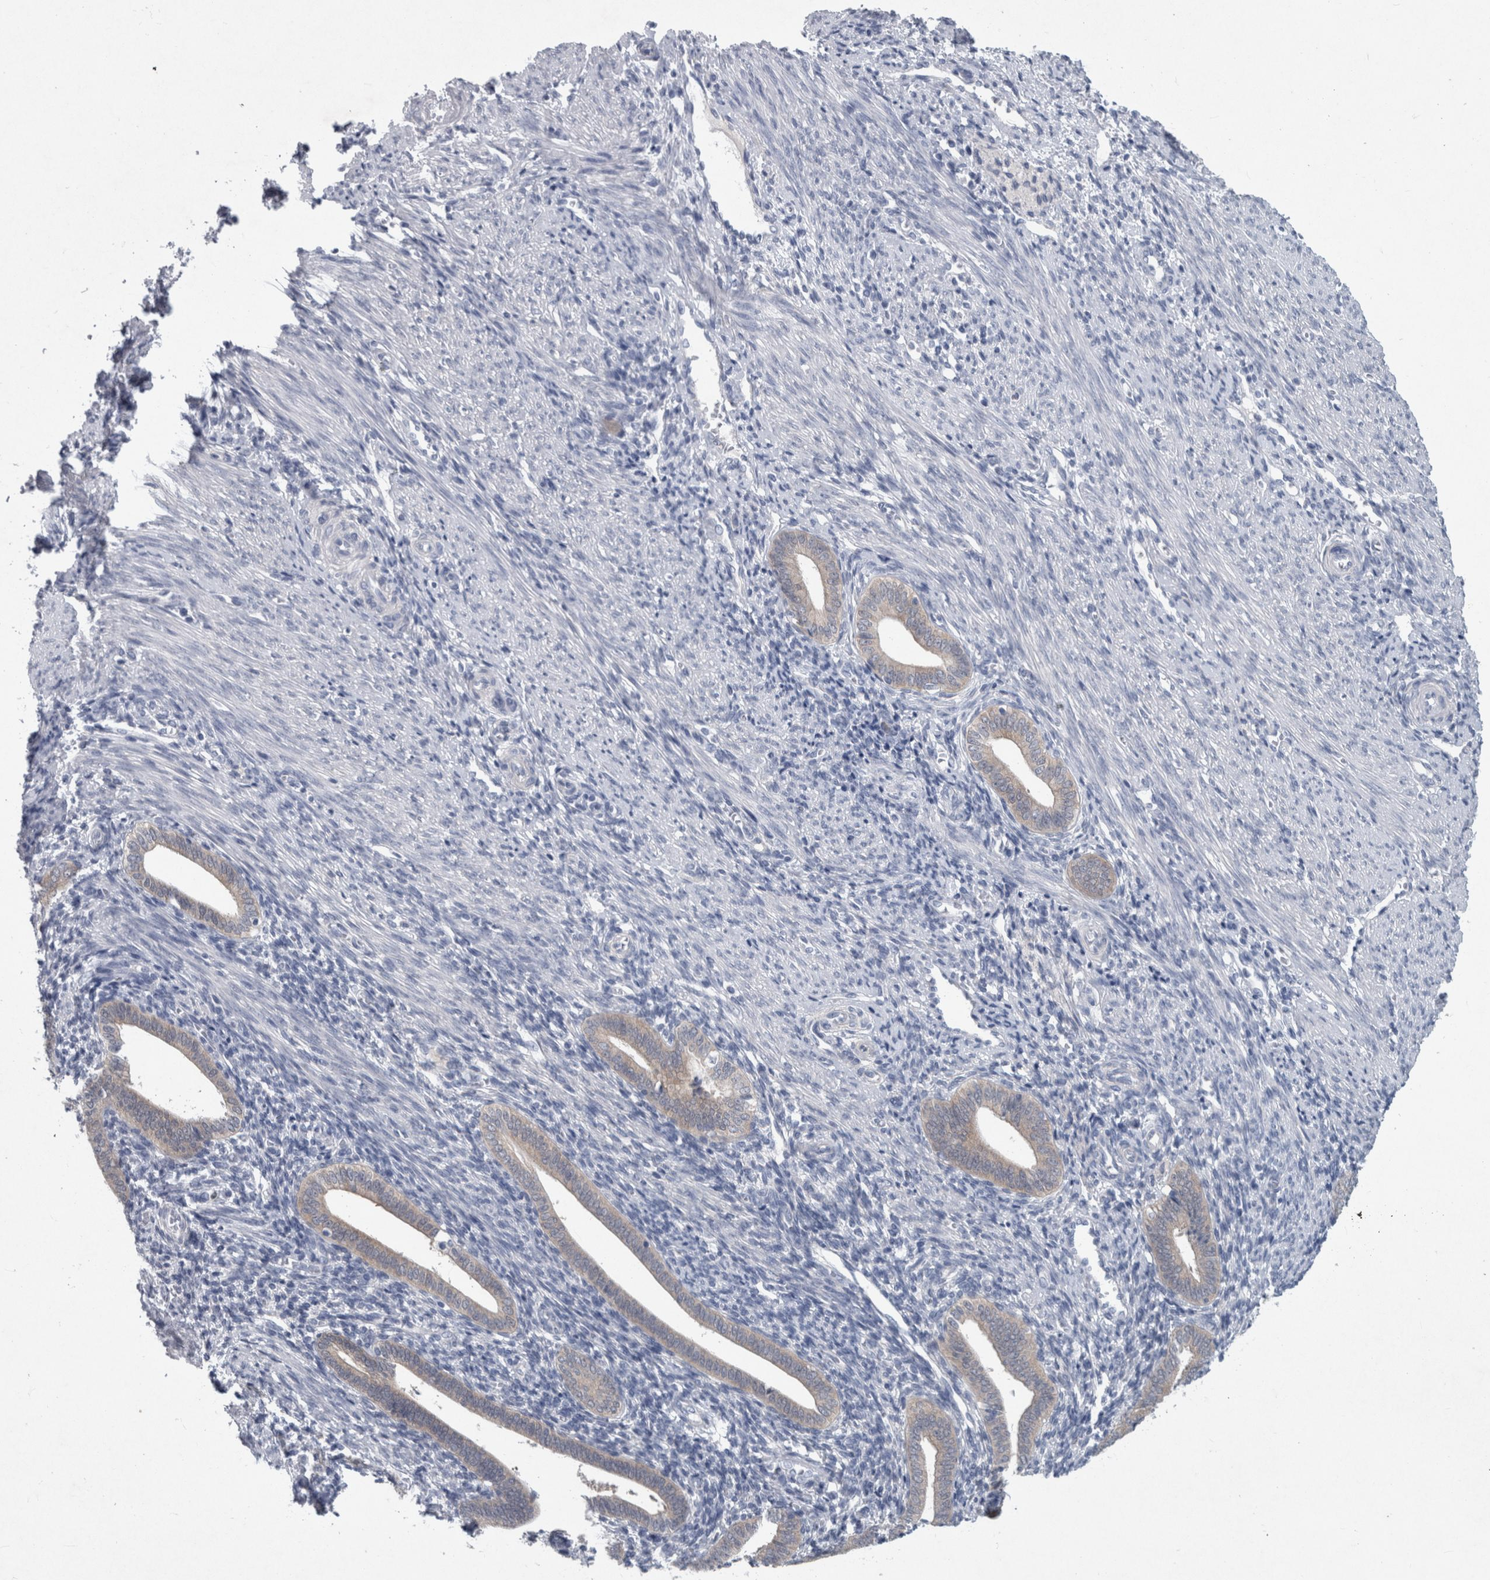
{"staining": {"intensity": "negative", "quantity": "none", "location": "none"}, "tissue": "endometrium", "cell_type": "Cells in endometrial stroma", "image_type": "normal", "snomed": [{"axis": "morphology", "description": "Normal tissue, NOS"}, {"axis": "topography", "description": "Uterus"}, {"axis": "topography", "description": "Endometrium"}], "caption": "This is a image of immunohistochemistry (IHC) staining of unremarkable endometrium, which shows no expression in cells in endometrial stroma.", "gene": "FAM83H", "patient": {"sex": "female", "age": 33}}